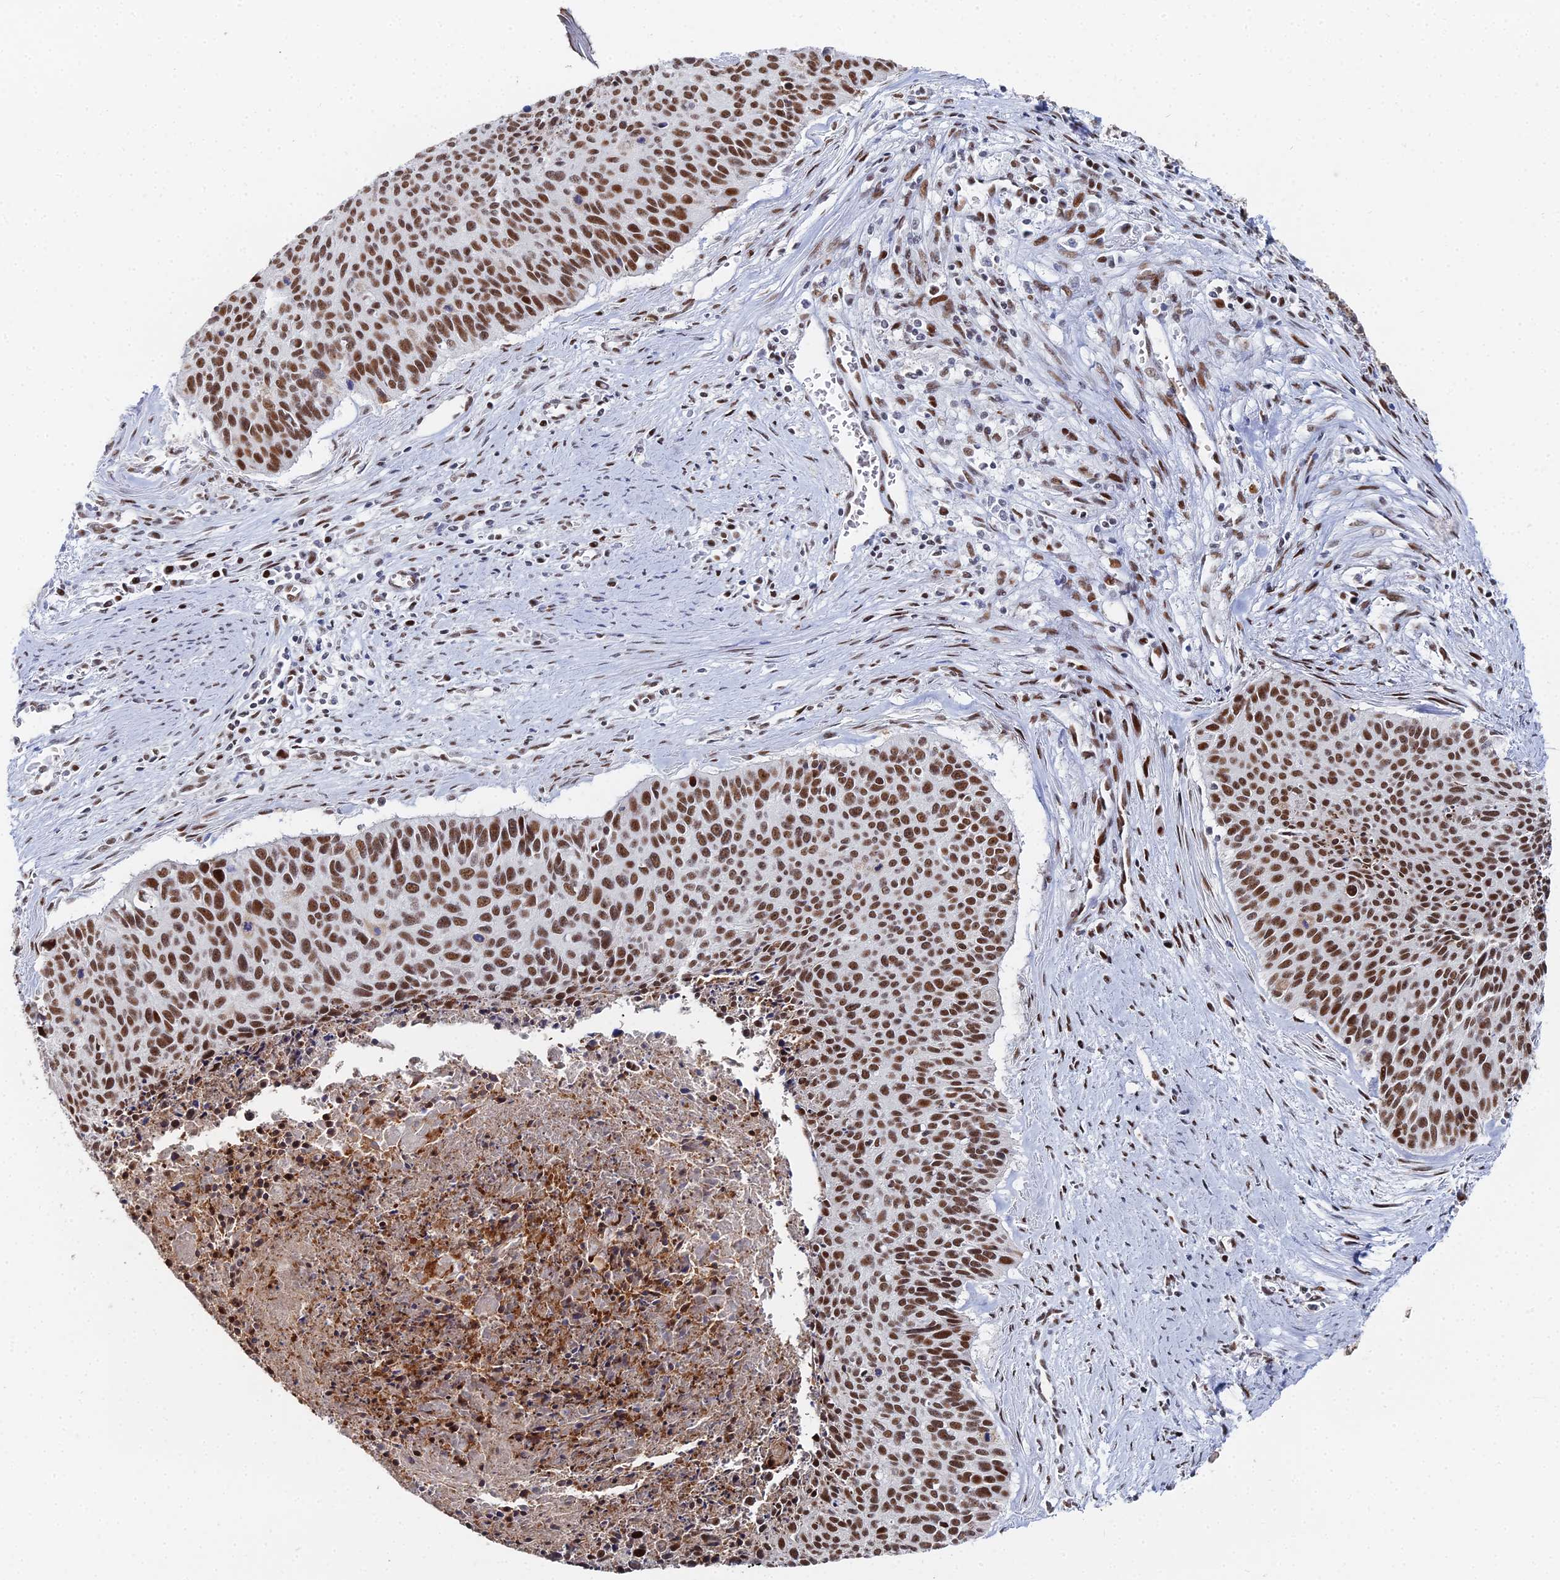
{"staining": {"intensity": "strong", "quantity": ">75%", "location": "nuclear"}, "tissue": "cervical cancer", "cell_type": "Tumor cells", "image_type": "cancer", "snomed": [{"axis": "morphology", "description": "Squamous cell carcinoma, NOS"}, {"axis": "topography", "description": "Cervix"}], "caption": "Cervical squamous cell carcinoma tissue displays strong nuclear staining in approximately >75% of tumor cells (Stains: DAB (3,3'-diaminobenzidine) in brown, nuclei in blue, Microscopy: brightfield microscopy at high magnification).", "gene": "GSC2", "patient": {"sex": "female", "age": 55}}